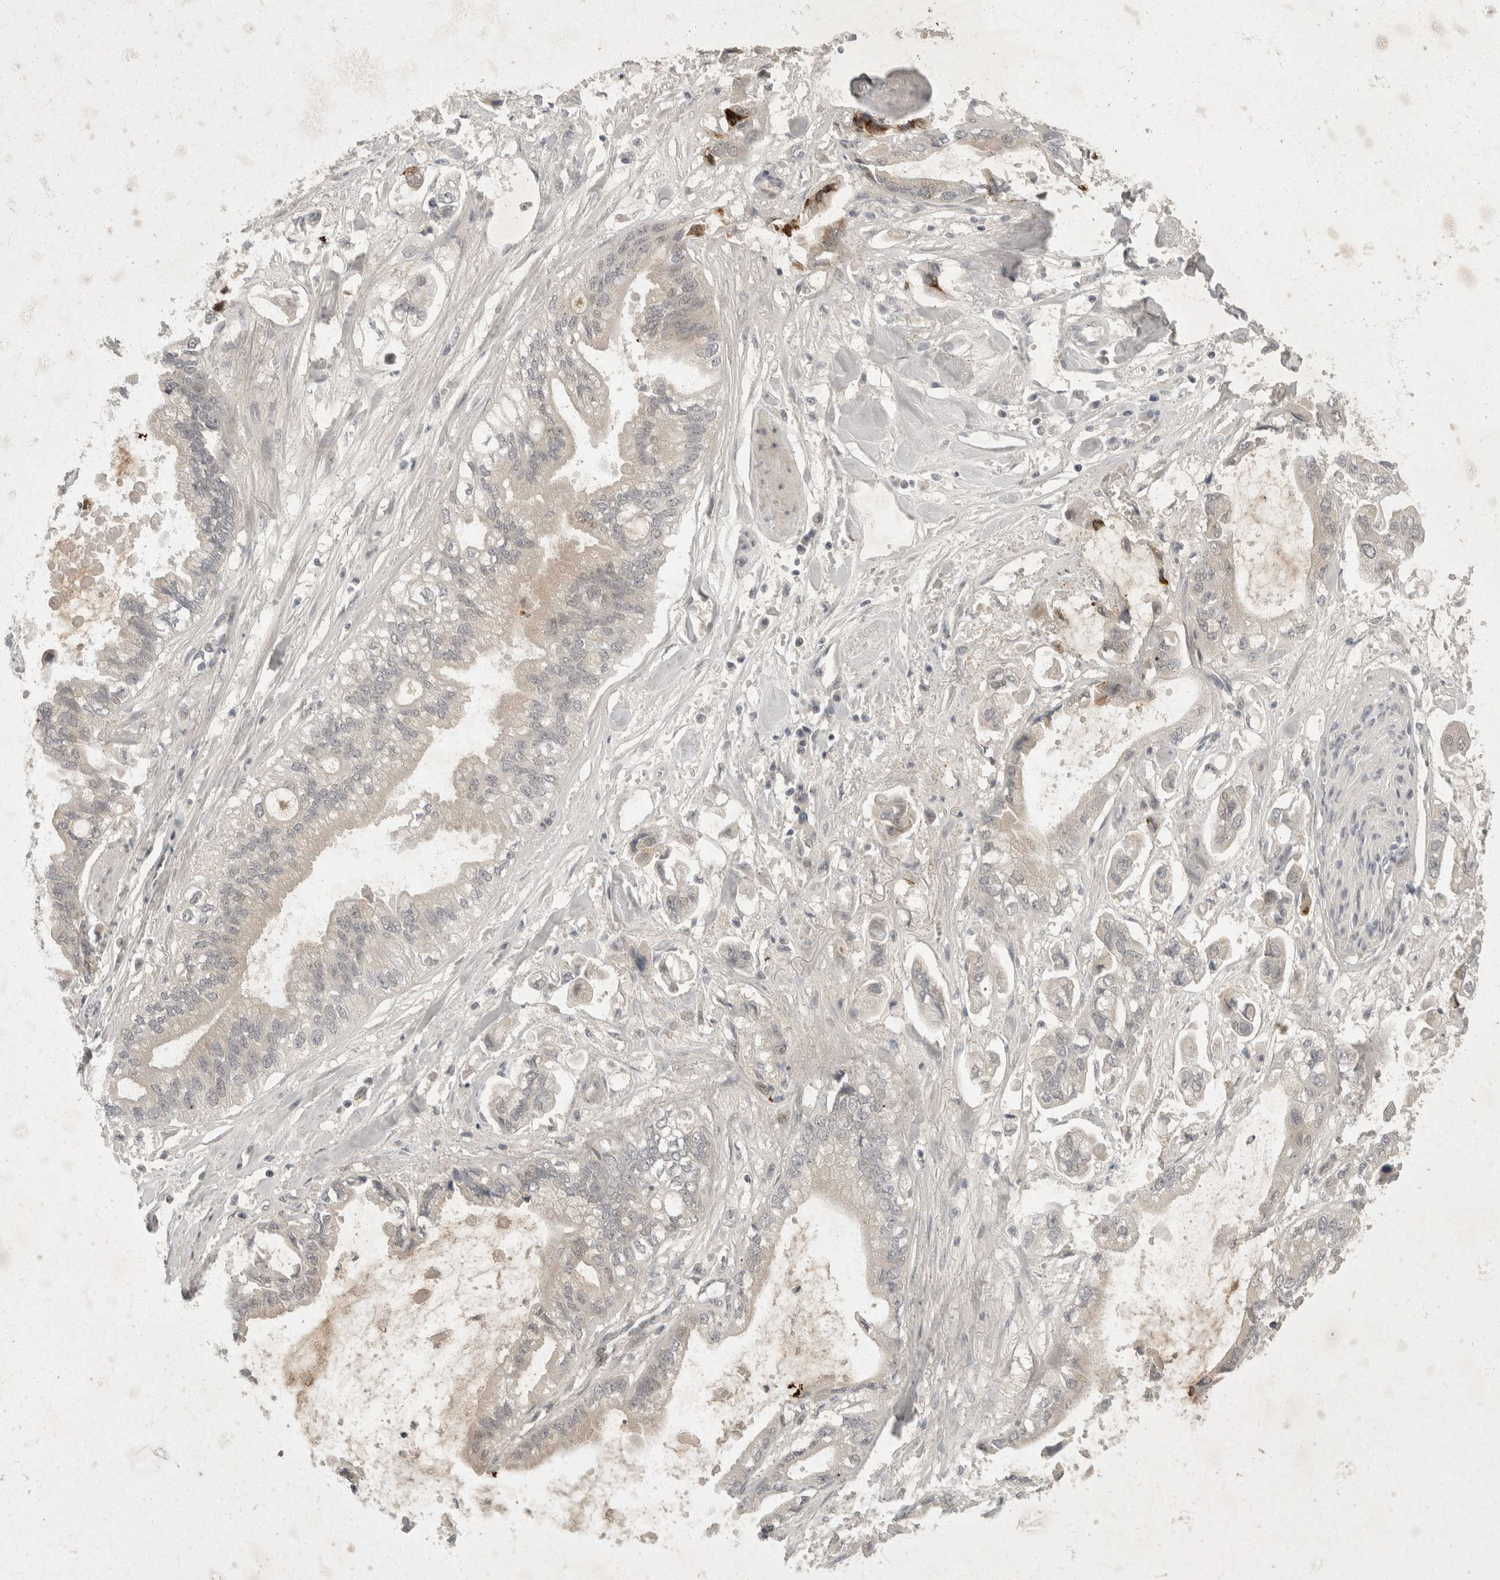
{"staining": {"intensity": "negative", "quantity": "none", "location": "none"}, "tissue": "stomach cancer", "cell_type": "Tumor cells", "image_type": "cancer", "snomed": [{"axis": "morphology", "description": "Normal tissue, NOS"}, {"axis": "morphology", "description": "Adenocarcinoma, NOS"}, {"axis": "topography", "description": "Stomach"}], "caption": "Stomach adenocarcinoma was stained to show a protein in brown. There is no significant expression in tumor cells.", "gene": "TOM1L2", "patient": {"sex": "male", "age": 62}}